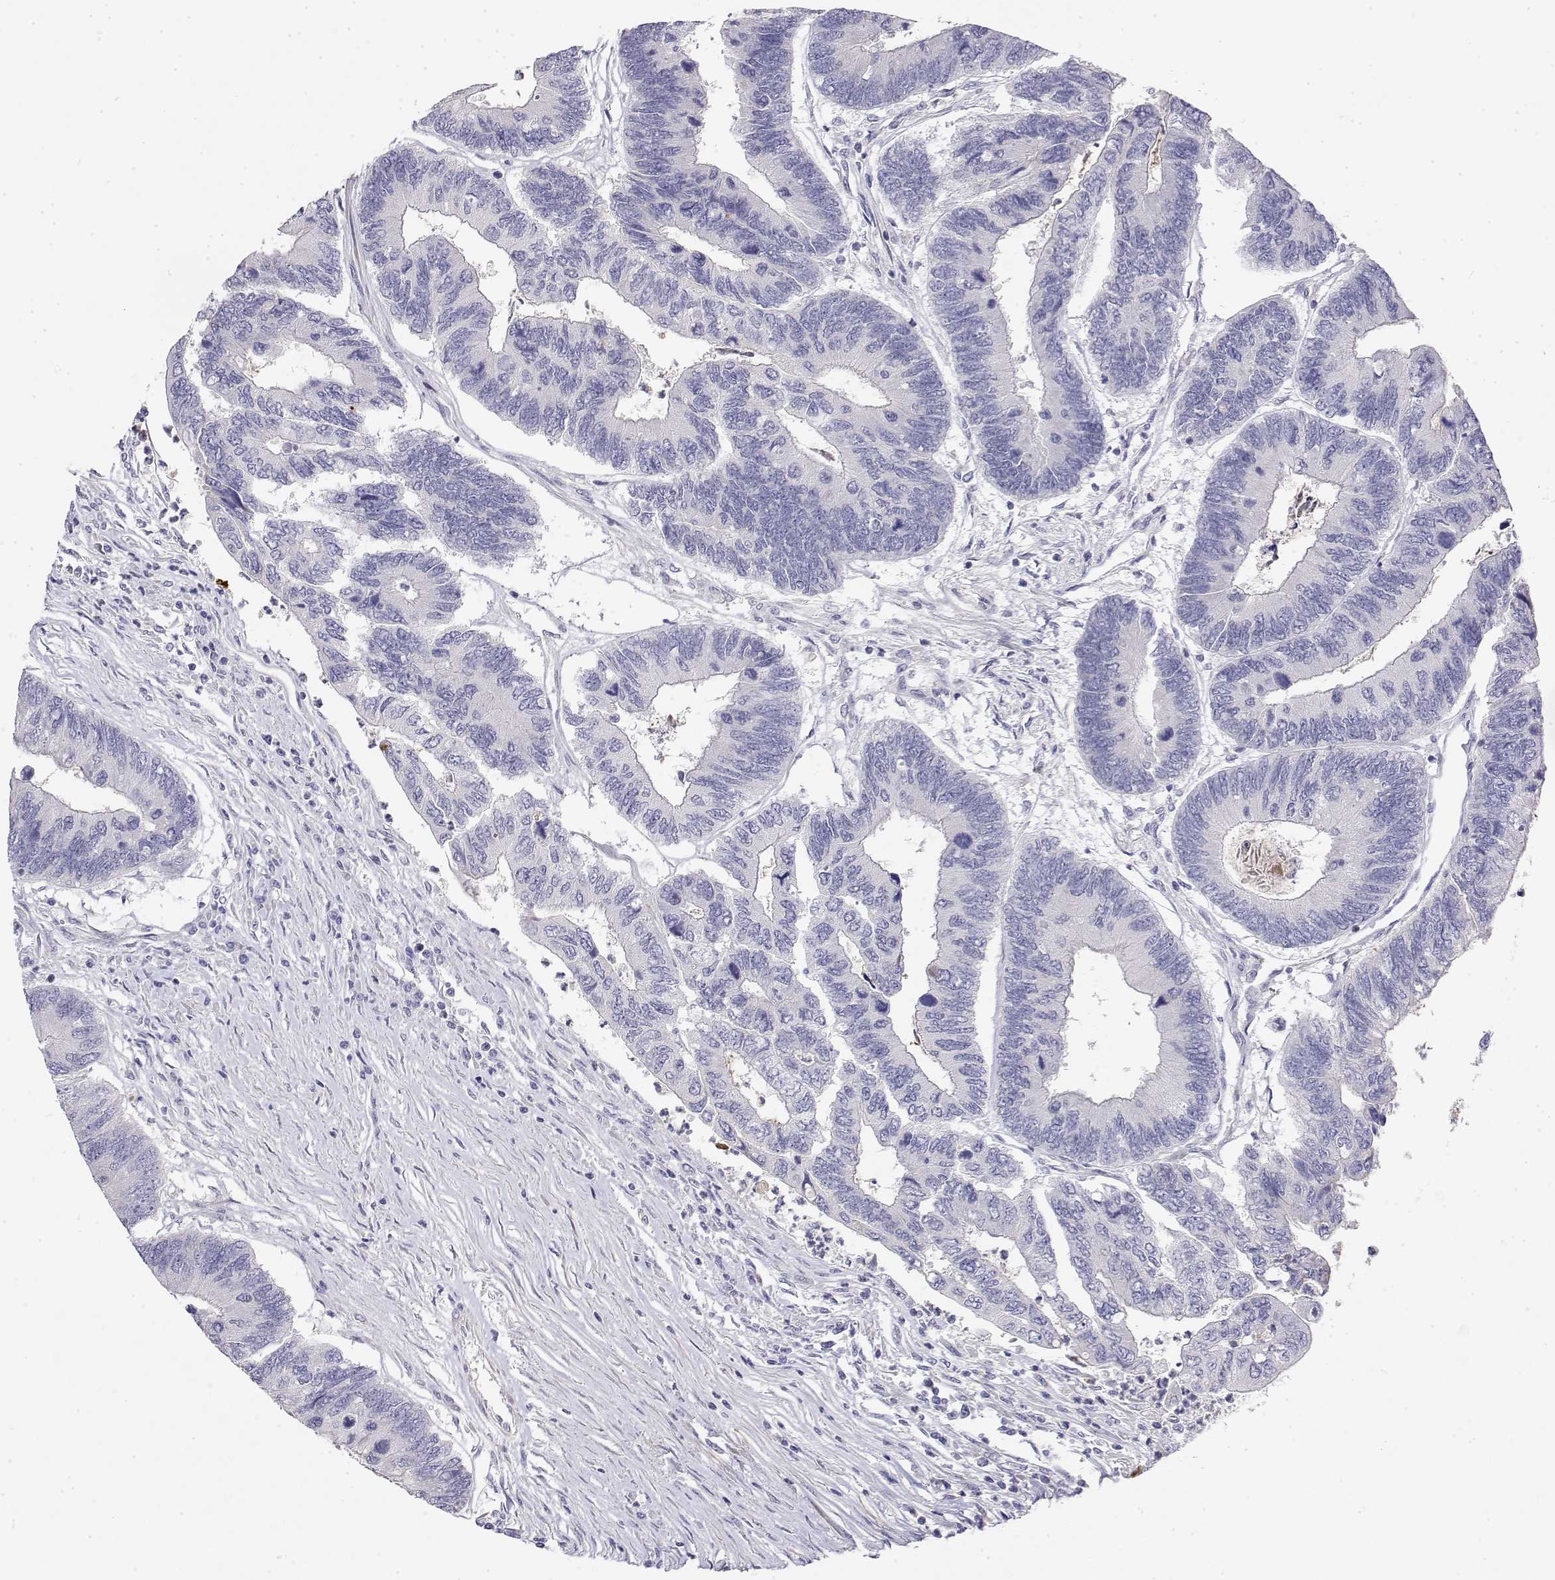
{"staining": {"intensity": "negative", "quantity": "none", "location": "none"}, "tissue": "colorectal cancer", "cell_type": "Tumor cells", "image_type": "cancer", "snomed": [{"axis": "morphology", "description": "Adenocarcinoma, NOS"}, {"axis": "topography", "description": "Colon"}], "caption": "Micrograph shows no significant protein positivity in tumor cells of adenocarcinoma (colorectal).", "gene": "GGACT", "patient": {"sex": "female", "age": 67}}